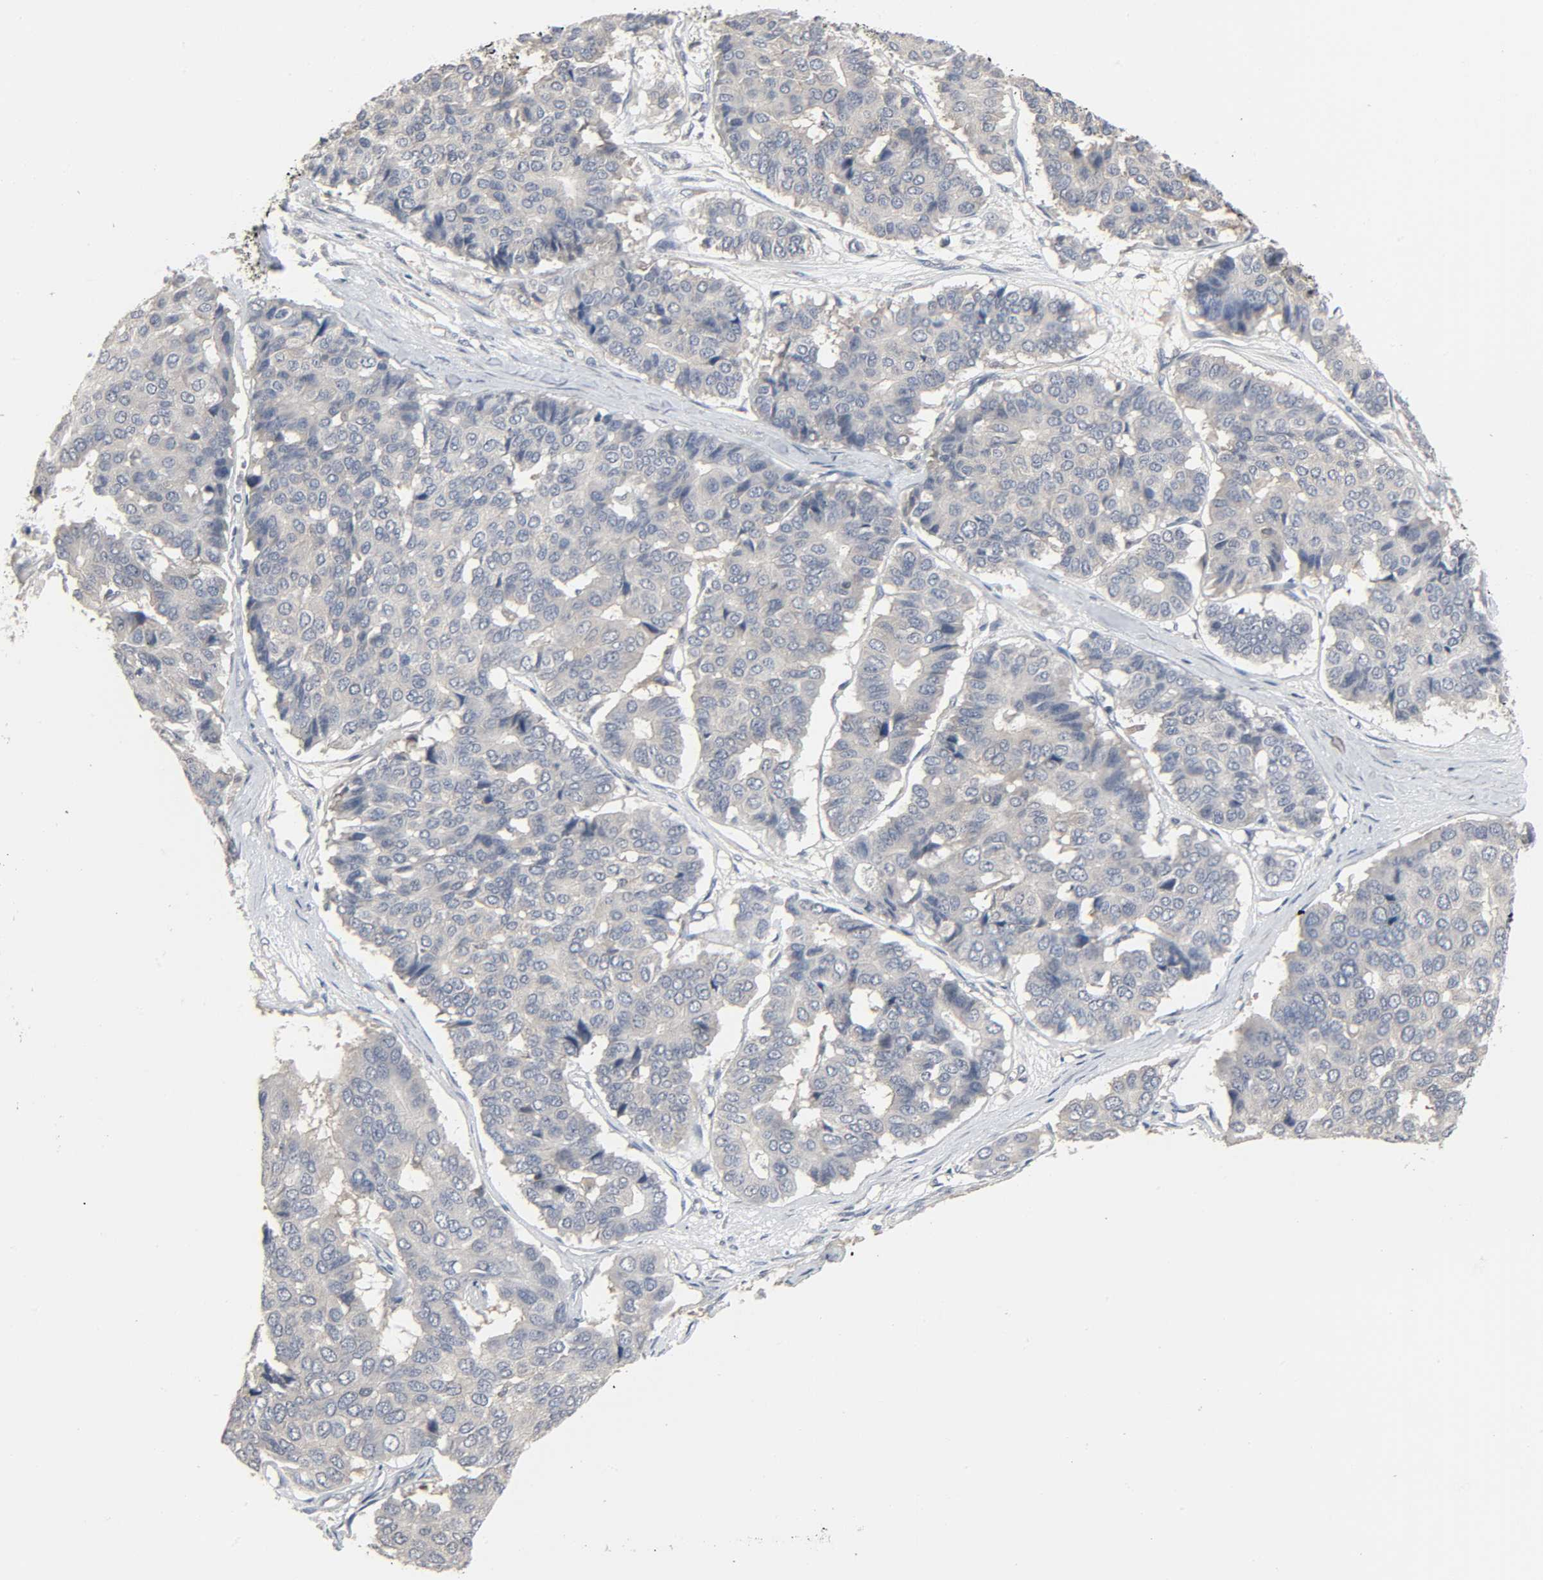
{"staining": {"intensity": "weak", "quantity": "25%-75%", "location": "cytoplasmic/membranous"}, "tissue": "pancreatic cancer", "cell_type": "Tumor cells", "image_type": "cancer", "snomed": [{"axis": "morphology", "description": "Adenocarcinoma, NOS"}, {"axis": "topography", "description": "Pancreas"}], "caption": "Brown immunohistochemical staining in human adenocarcinoma (pancreatic) reveals weak cytoplasmic/membranous staining in approximately 25%-75% of tumor cells.", "gene": "PLEKHA2", "patient": {"sex": "male", "age": 50}}